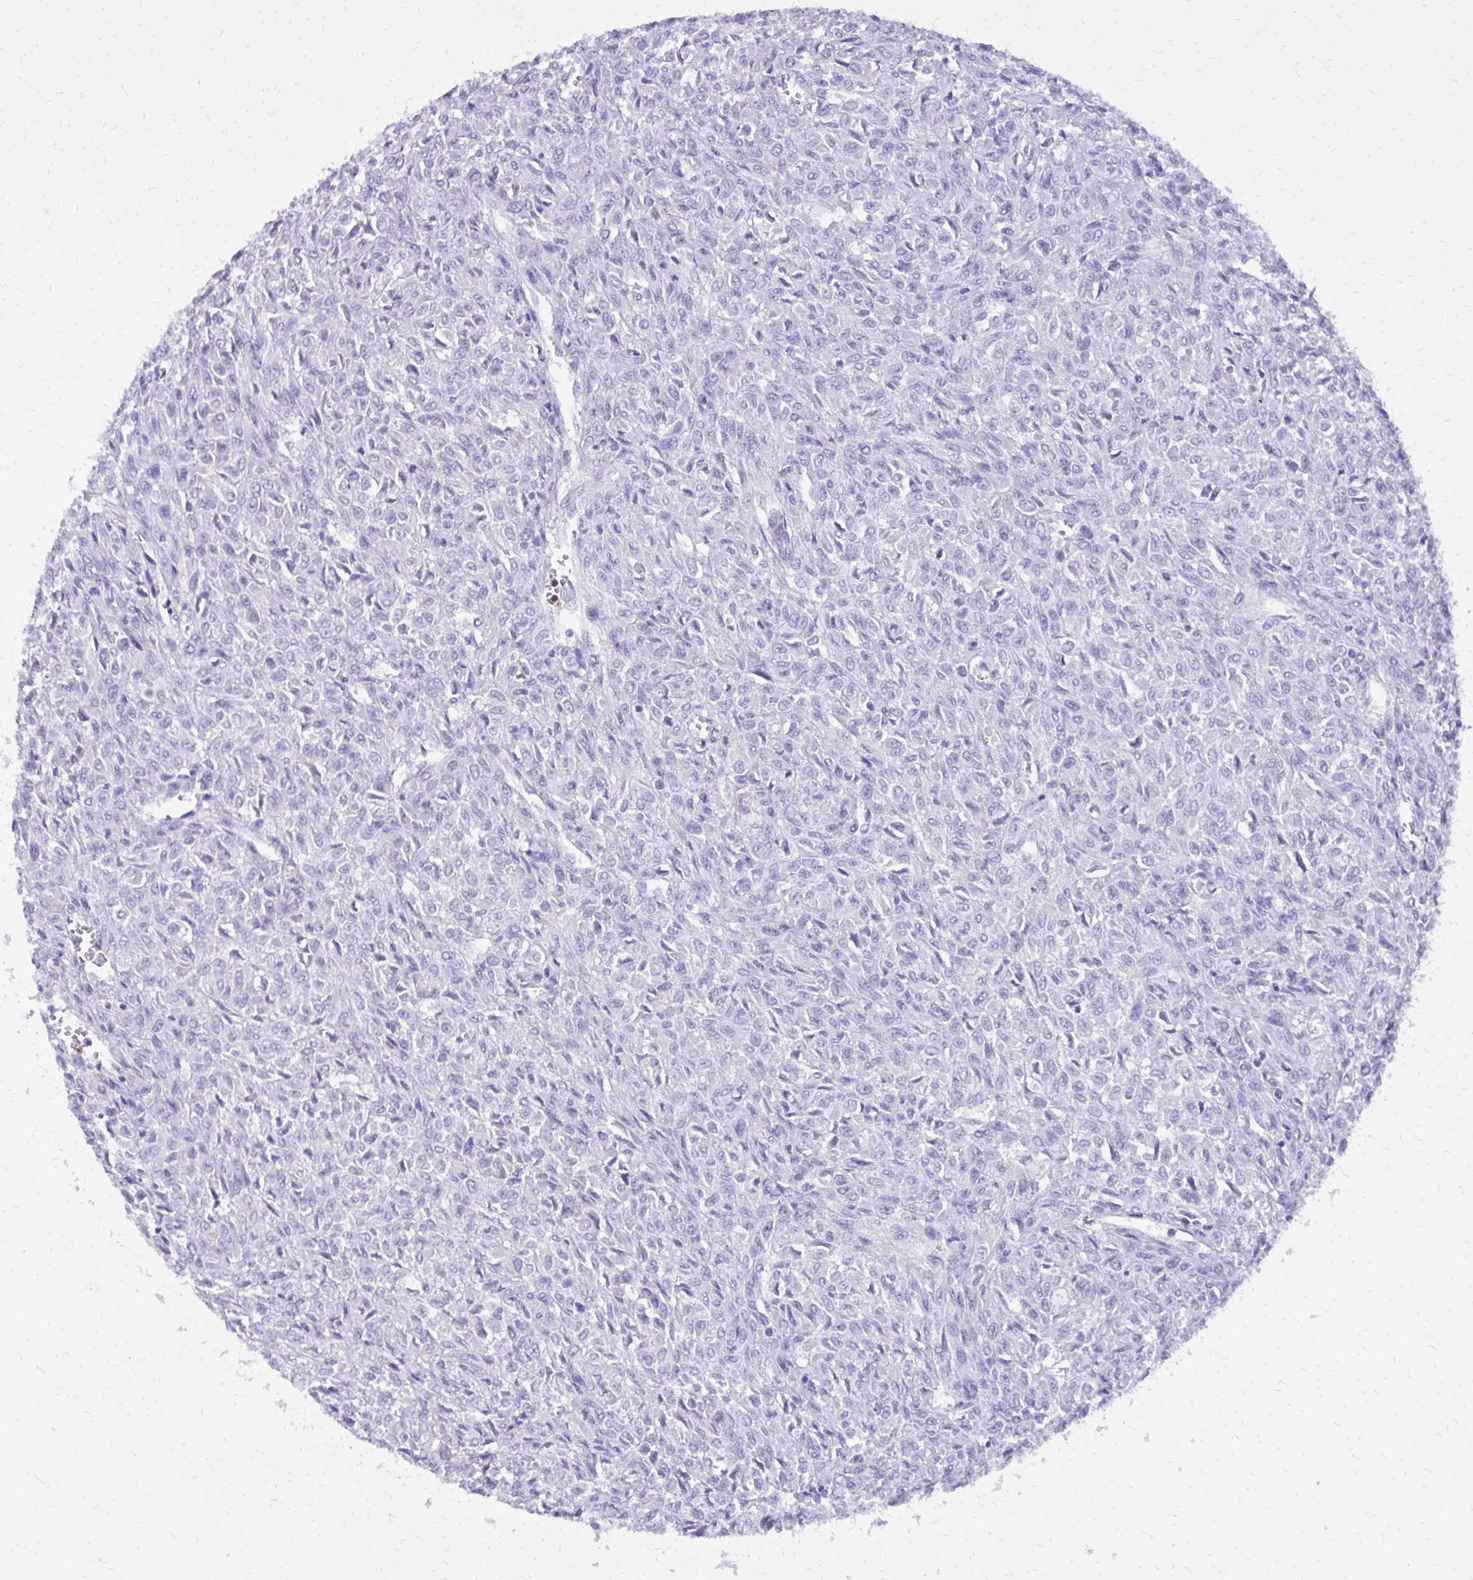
{"staining": {"intensity": "negative", "quantity": "none", "location": "none"}, "tissue": "renal cancer", "cell_type": "Tumor cells", "image_type": "cancer", "snomed": [{"axis": "morphology", "description": "Adenocarcinoma, NOS"}, {"axis": "topography", "description": "Kidney"}], "caption": "IHC of human renal cancer (adenocarcinoma) exhibits no positivity in tumor cells.", "gene": "CAT", "patient": {"sex": "male", "age": 58}}